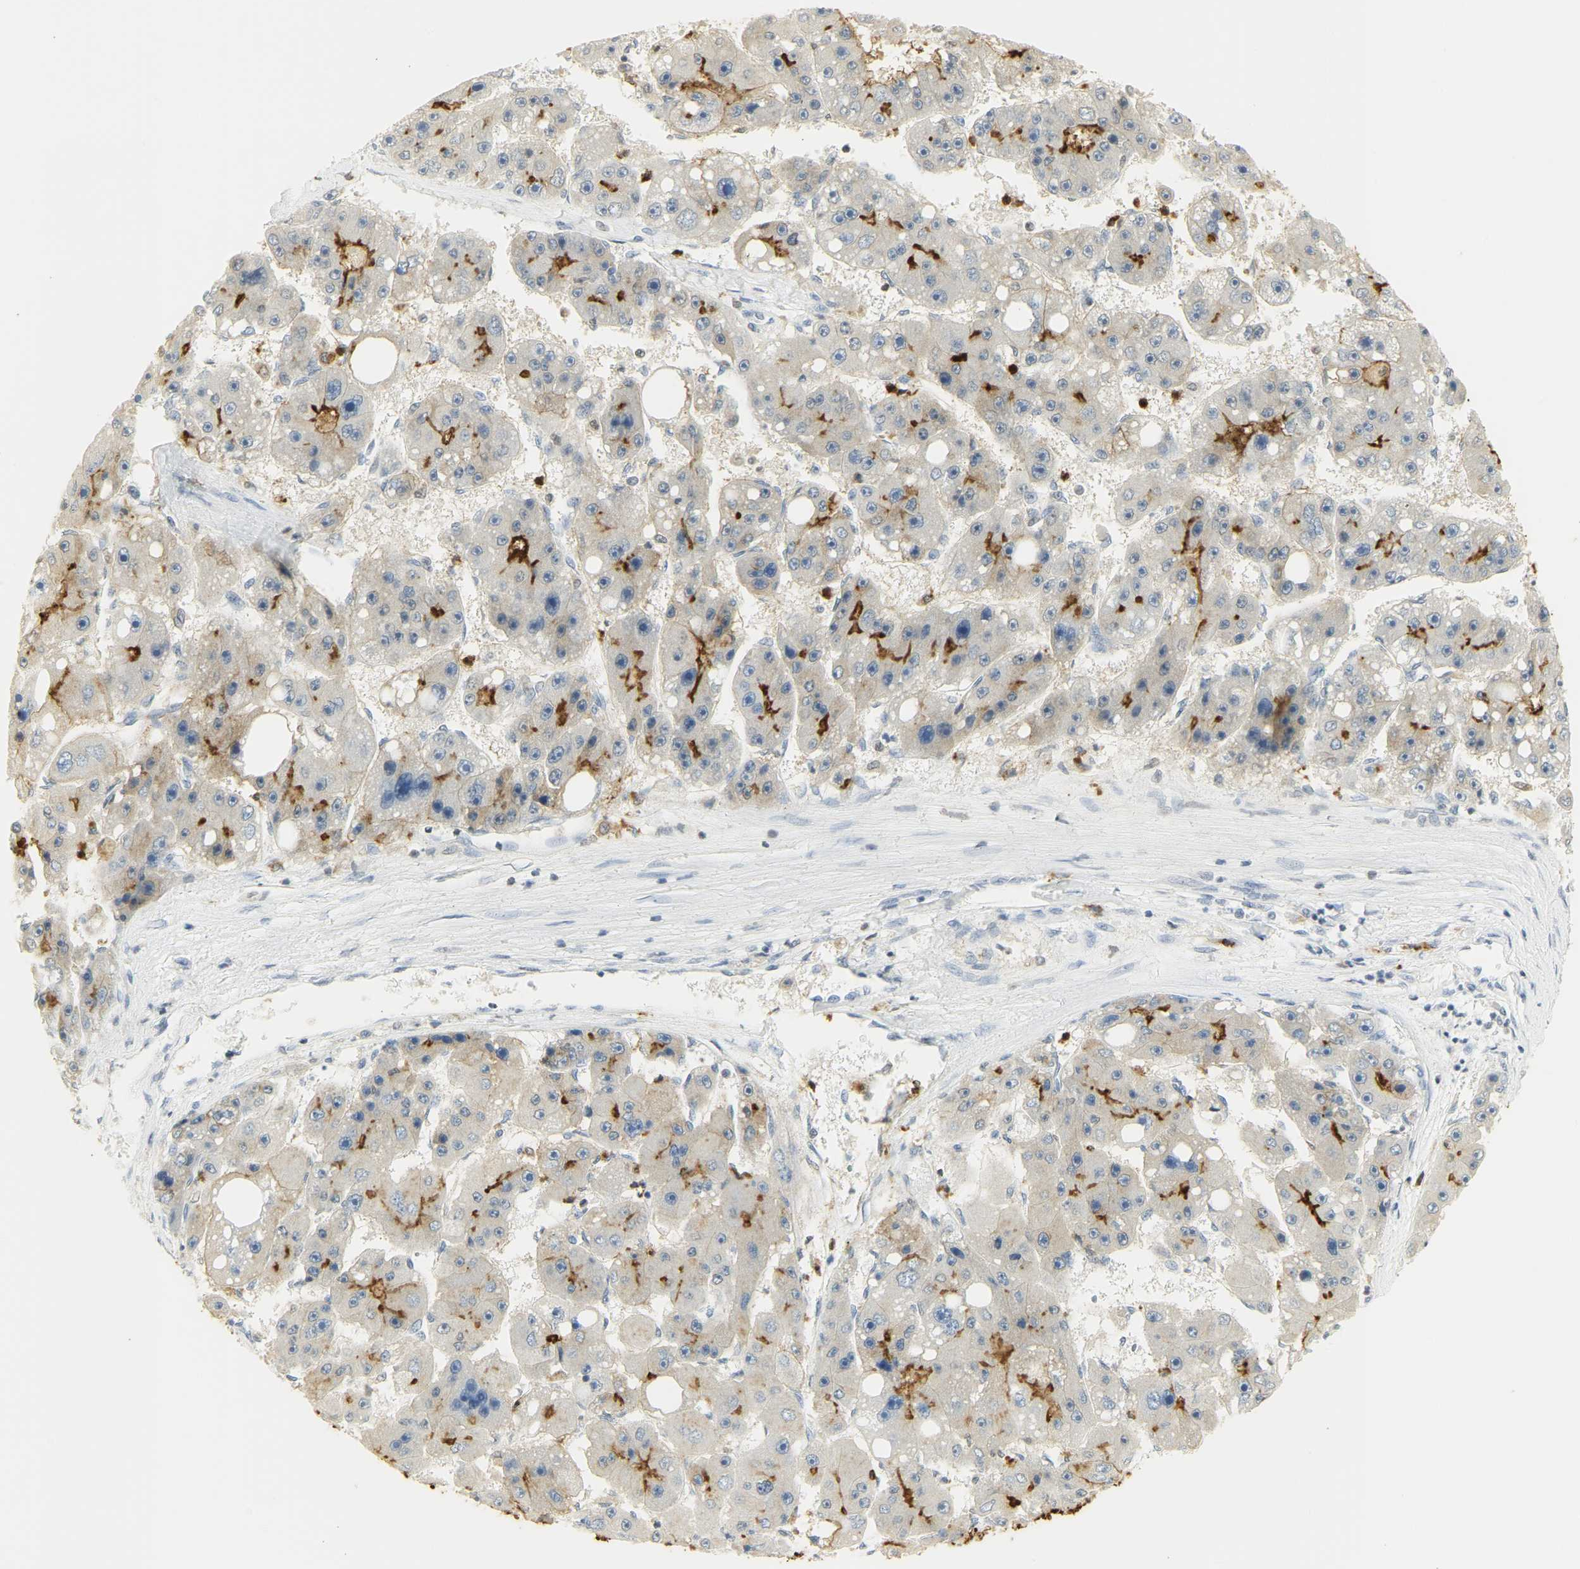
{"staining": {"intensity": "strong", "quantity": "25%-75%", "location": "cytoplasmic/membranous"}, "tissue": "liver cancer", "cell_type": "Tumor cells", "image_type": "cancer", "snomed": [{"axis": "morphology", "description": "Carcinoma, Hepatocellular, NOS"}, {"axis": "topography", "description": "Liver"}], "caption": "Immunohistochemistry of human liver hepatocellular carcinoma reveals high levels of strong cytoplasmic/membranous staining in about 25%-75% of tumor cells. The protein of interest is shown in brown color, while the nuclei are stained blue.", "gene": "CEACAM5", "patient": {"sex": "female", "age": 61}}